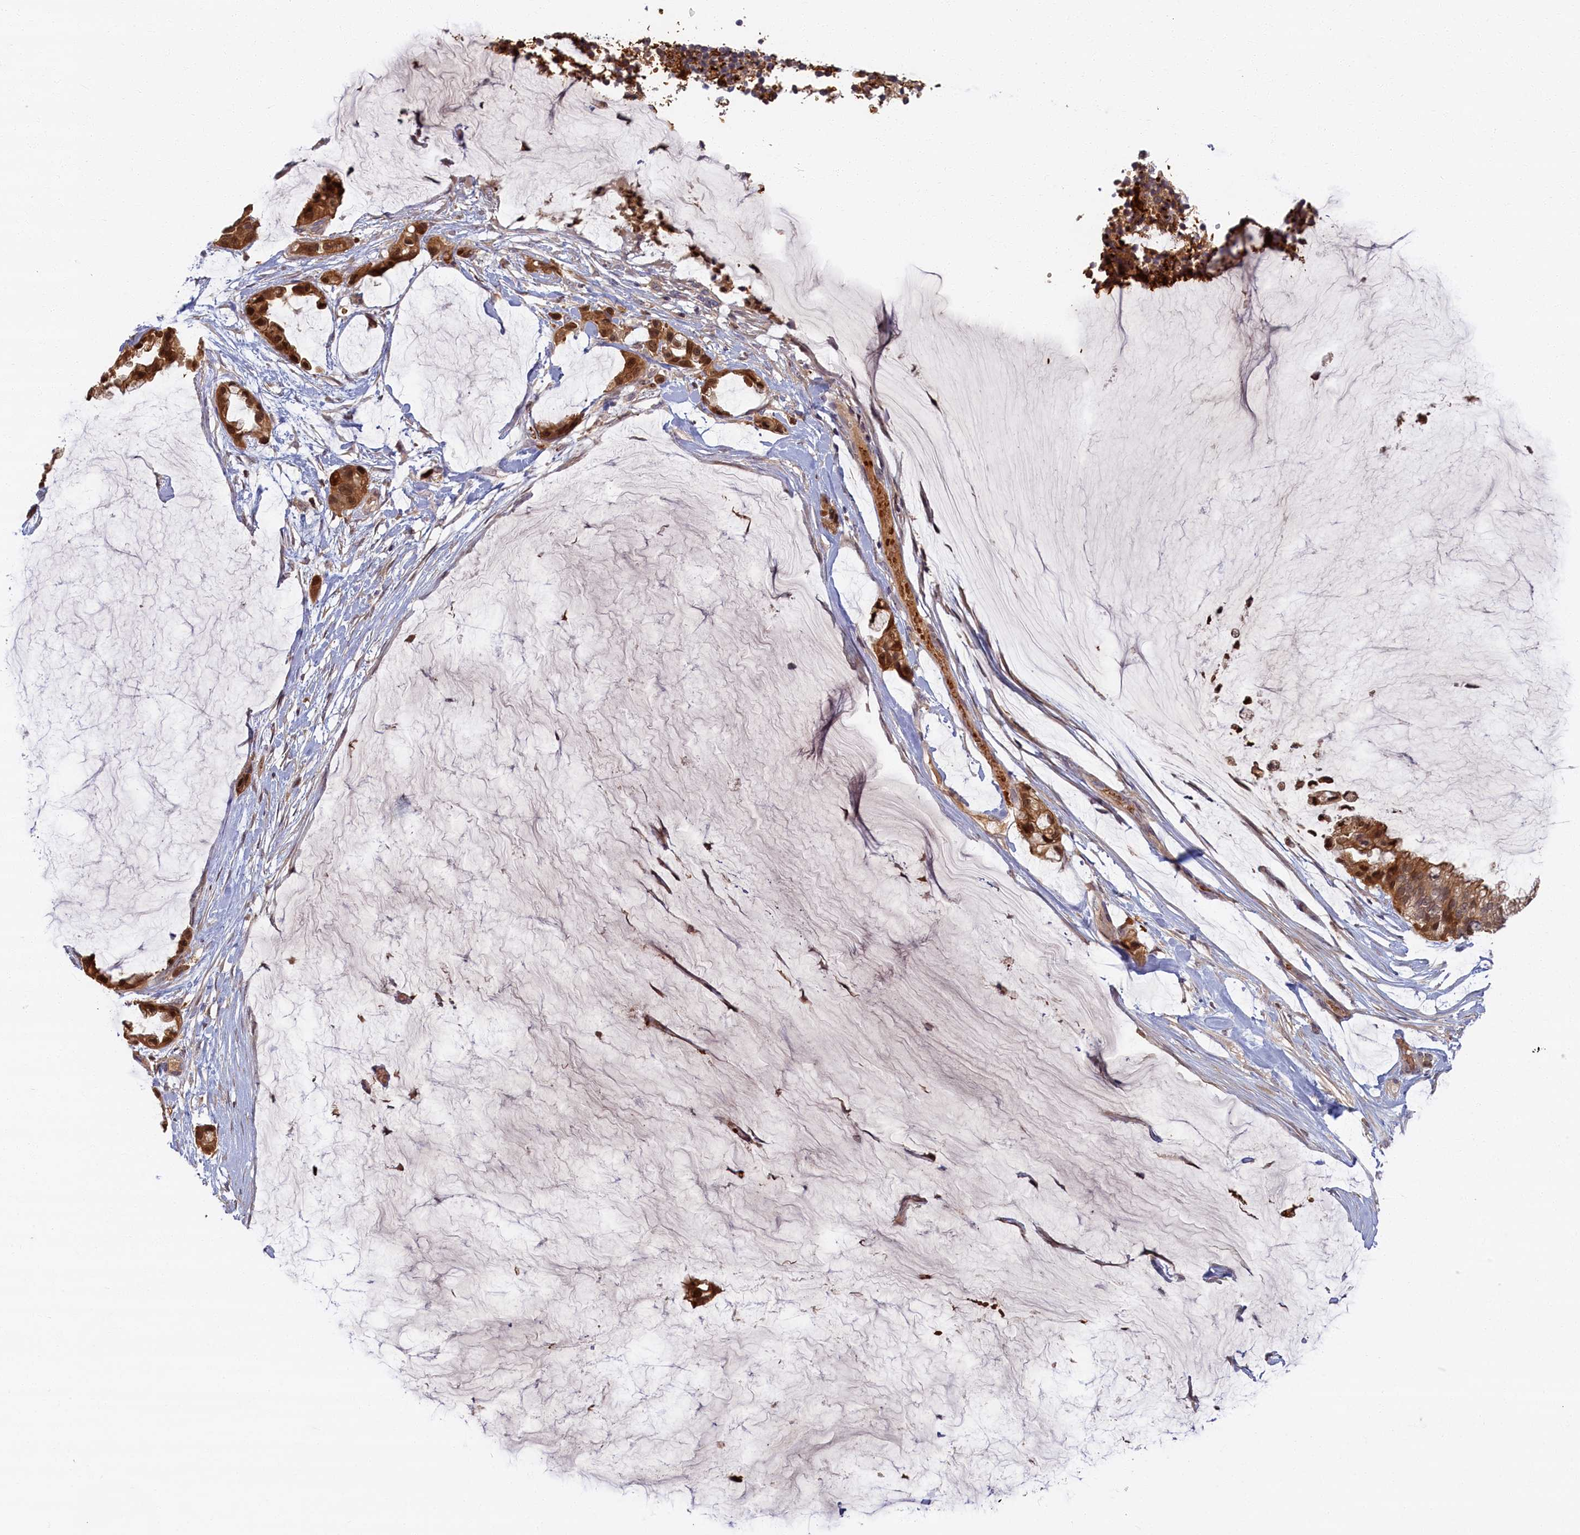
{"staining": {"intensity": "moderate", "quantity": ">75%", "location": "cytoplasmic/membranous,nuclear"}, "tissue": "ovarian cancer", "cell_type": "Tumor cells", "image_type": "cancer", "snomed": [{"axis": "morphology", "description": "Cystadenocarcinoma, mucinous, NOS"}, {"axis": "topography", "description": "Ovary"}], "caption": "Protein expression analysis of ovarian mucinous cystadenocarcinoma displays moderate cytoplasmic/membranous and nuclear positivity in about >75% of tumor cells.", "gene": "BLVRB", "patient": {"sex": "female", "age": 39}}